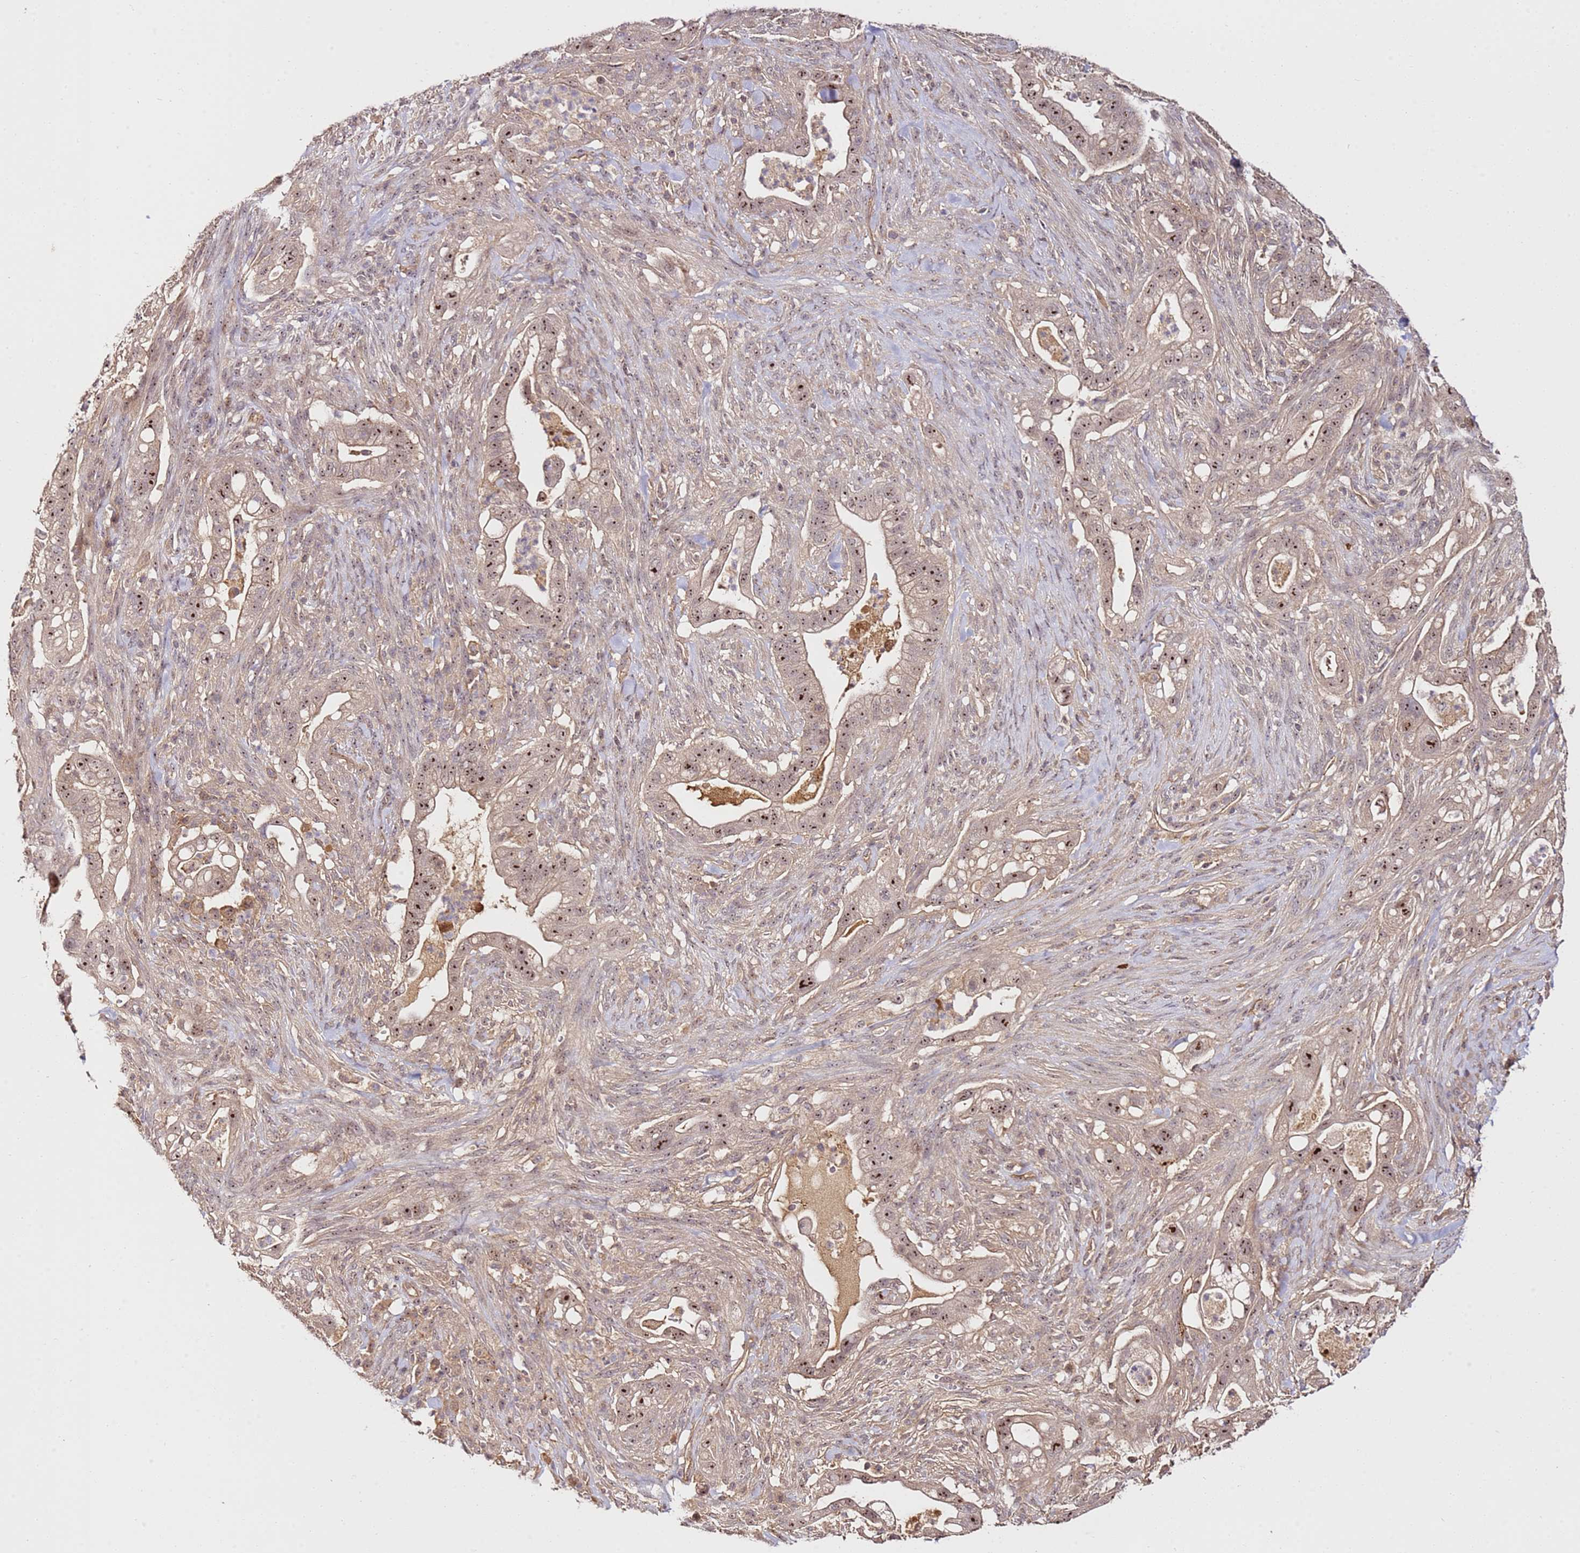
{"staining": {"intensity": "moderate", "quantity": ">75%", "location": "cytoplasmic/membranous,nuclear"}, "tissue": "pancreatic cancer", "cell_type": "Tumor cells", "image_type": "cancer", "snomed": [{"axis": "morphology", "description": "Adenocarcinoma, NOS"}, {"axis": "topography", "description": "Pancreas"}], "caption": "Immunohistochemical staining of human pancreatic cancer (adenocarcinoma) exhibits medium levels of moderate cytoplasmic/membranous and nuclear protein positivity in about >75% of tumor cells.", "gene": "DDX27", "patient": {"sex": "male", "age": 44}}